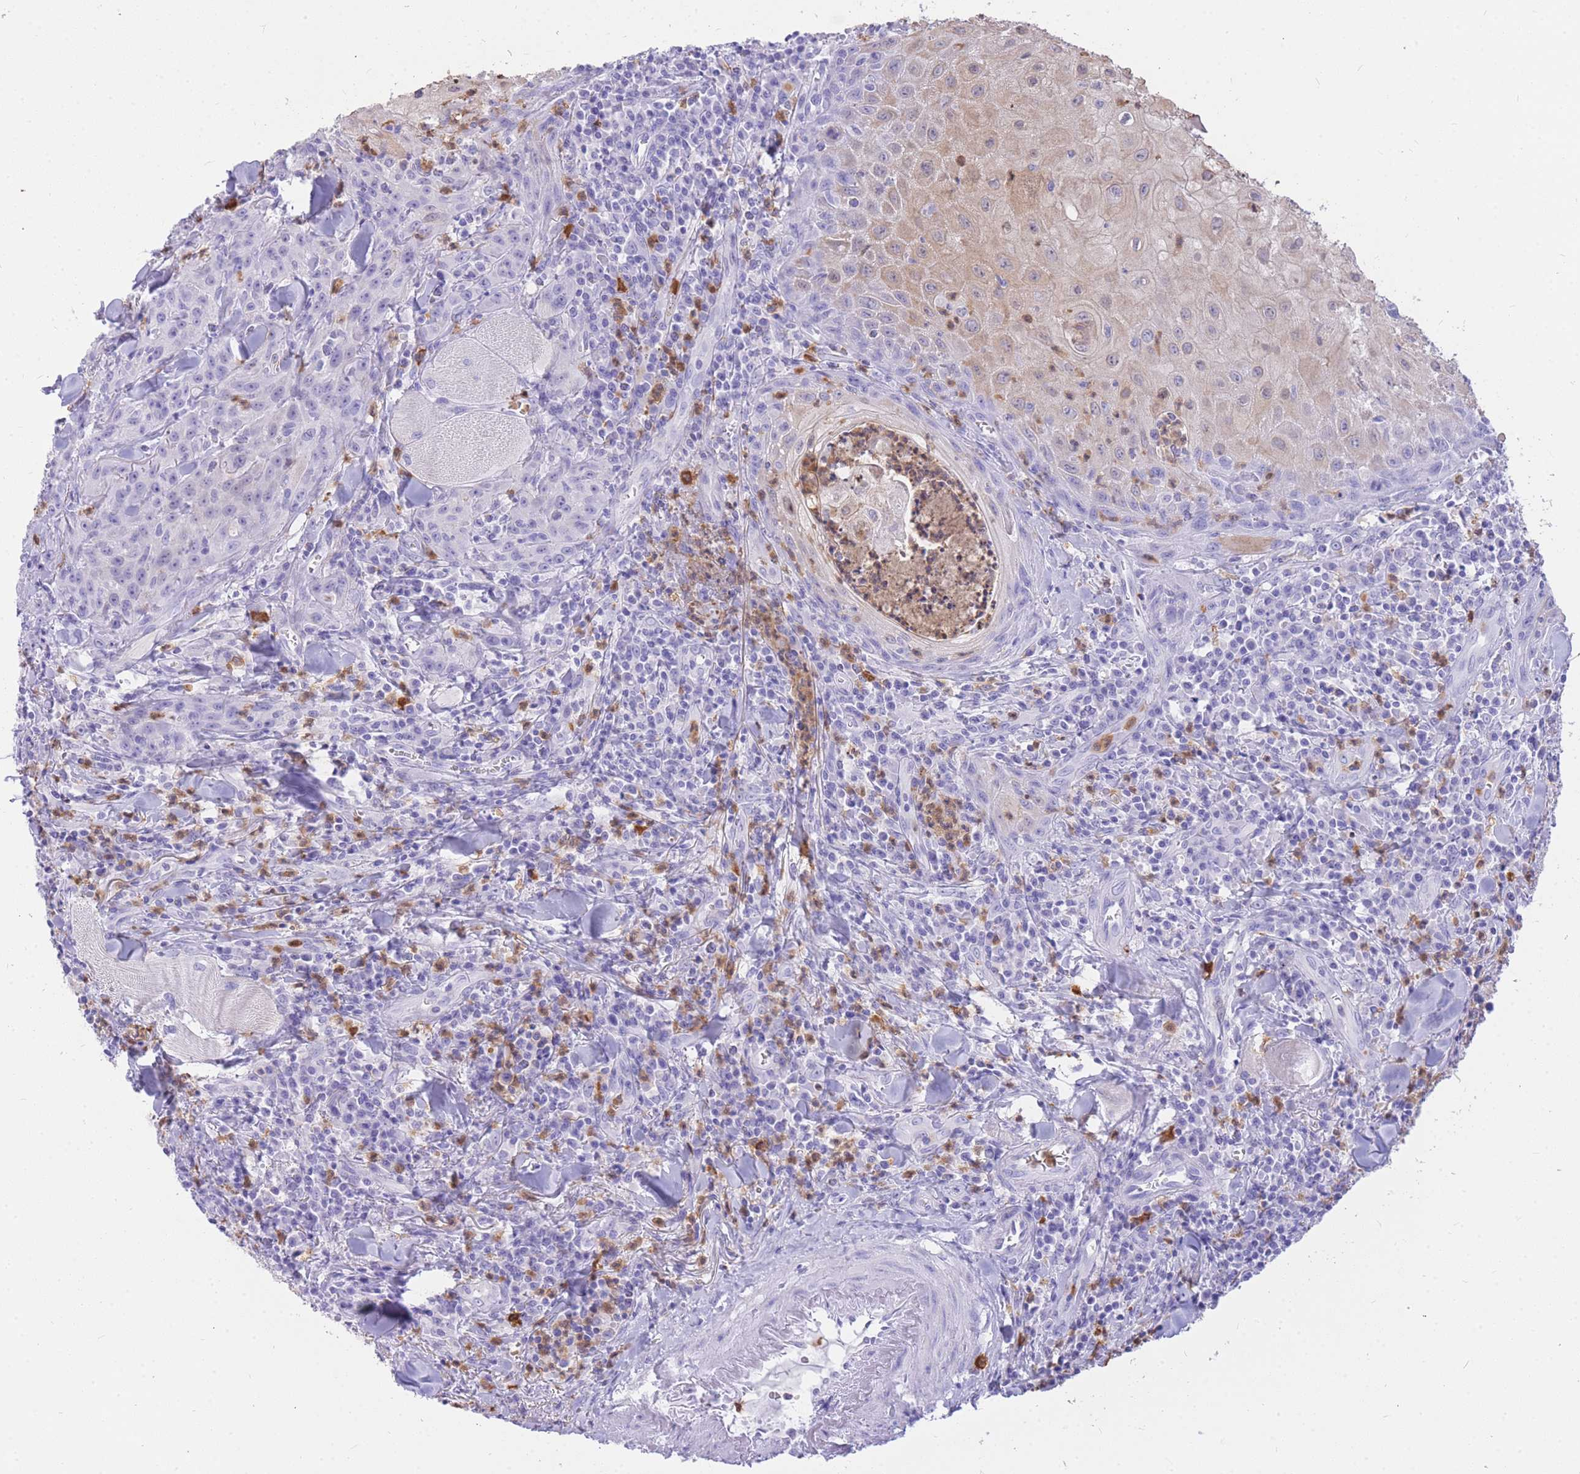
{"staining": {"intensity": "weak", "quantity": "25%-75%", "location": "cytoplasmic/membranous"}, "tissue": "head and neck cancer", "cell_type": "Tumor cells", "image_type": "cancer", "snomed": [{"axis": "morphology", "description": "Normal tissue, NOS"}, {"axis": "morphology", "description": "Squamous cell carcinoma, NOS"}, {"axis": "topography", "description": "Oral tissue"}, {"axis": "topography", "description": "Head-Neck"}], "caption": "The image displays a brown stain indicating the presence of a protein in the cytoplasmic/membranous of tumor cells in head and neck cancer (squamous cell carcinoma).", "gene": "HERC1", "patient": {"sex": "female", "age": 70}}